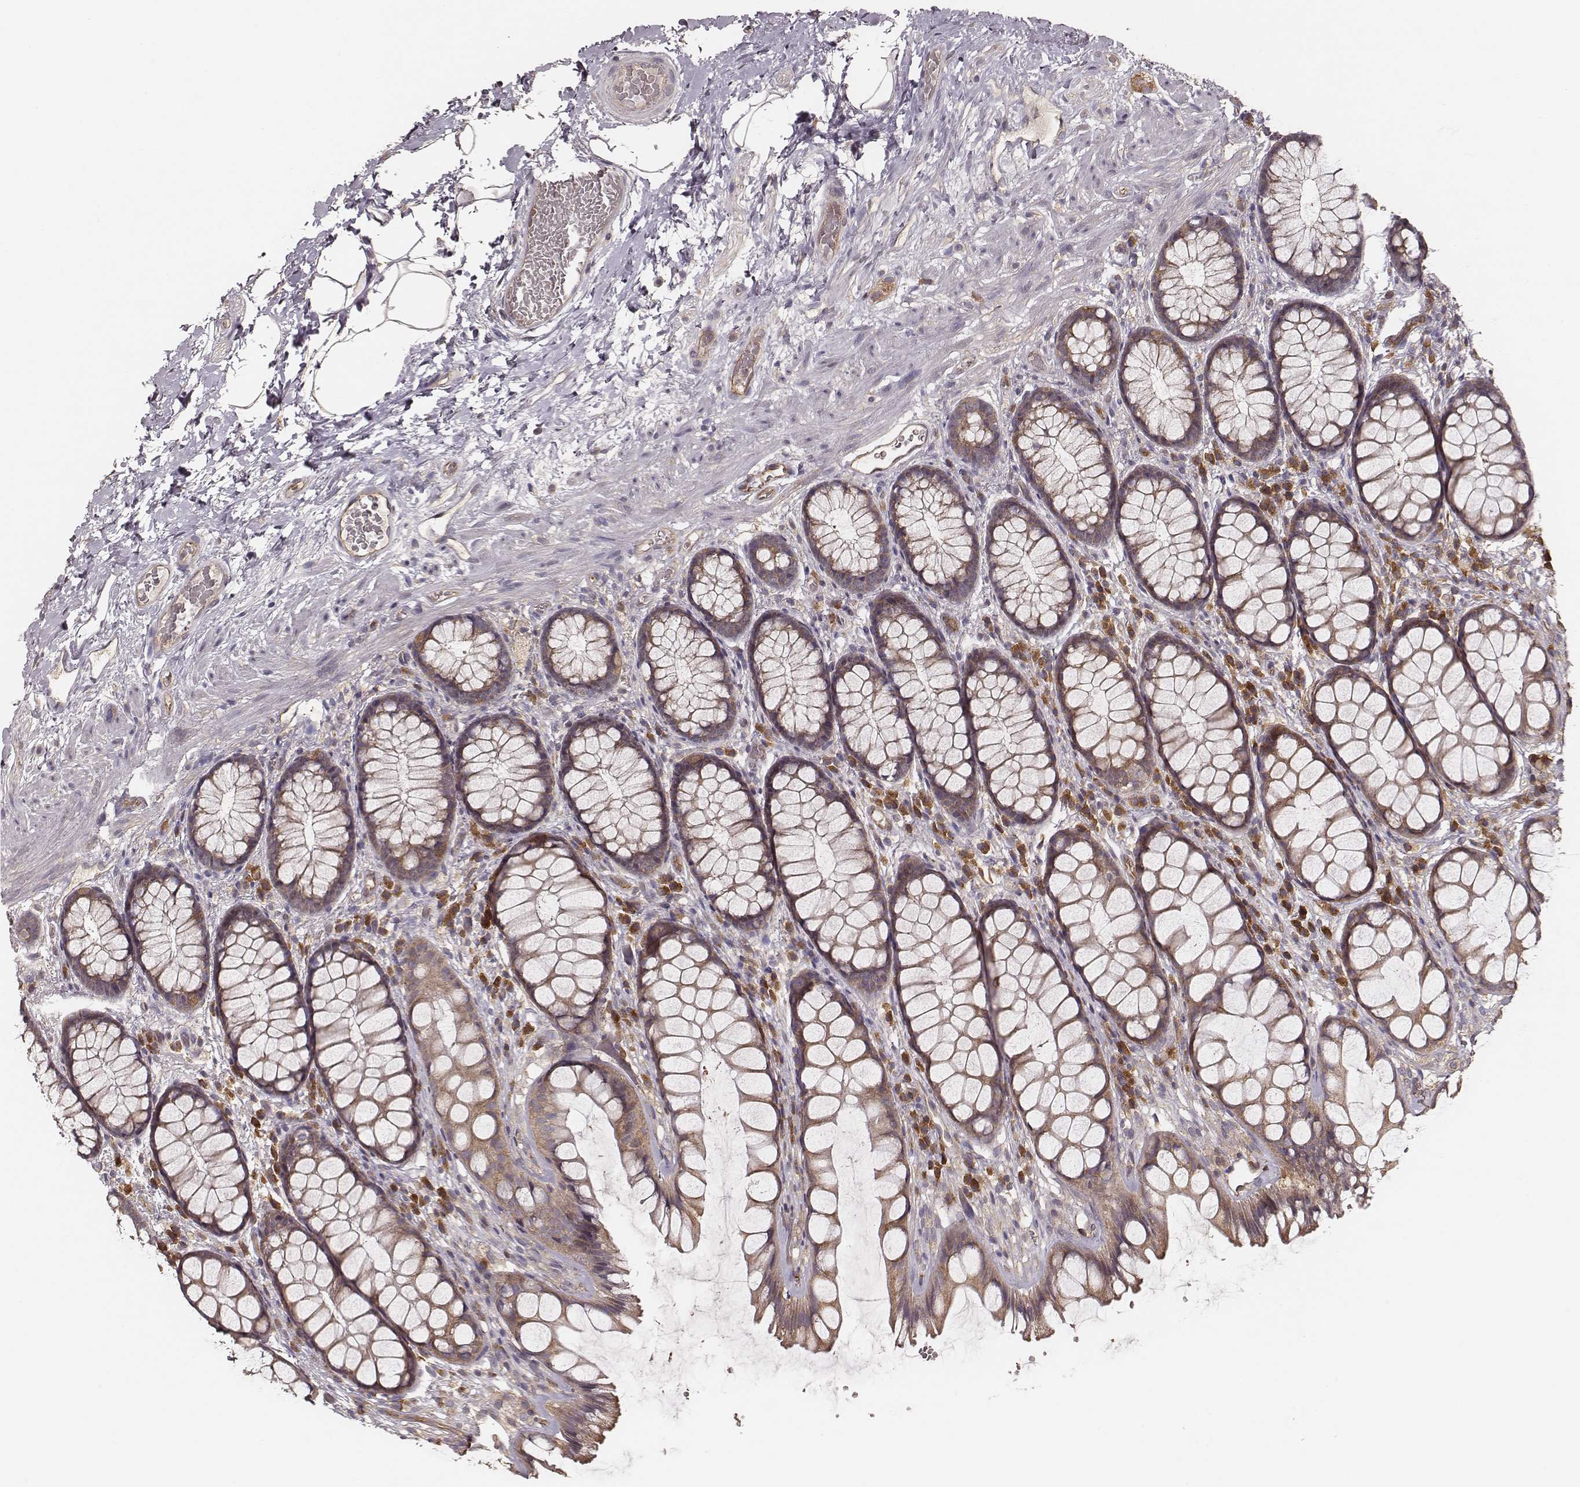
{"staining": {"intensity": "weak", "quantity": ">75%", "location": "cytoplasmic/membranous"}, "tissue": "rectum", "cell_type": "Glandular cells", "image_type": "normal", "snomed": [{"axis": "morphology", "description": "Normal tissue, NOS"}, {"axis": "topography", "description": "Rectum"}], "caption": "This is a histology image of immunohistochemistry staining of unremarkable rectum, which shows weak positivity in the cytoplasmic/membranous of glandular cells.", "gene": "CARS1", "patient": {"sex": "female", "age": 62}}